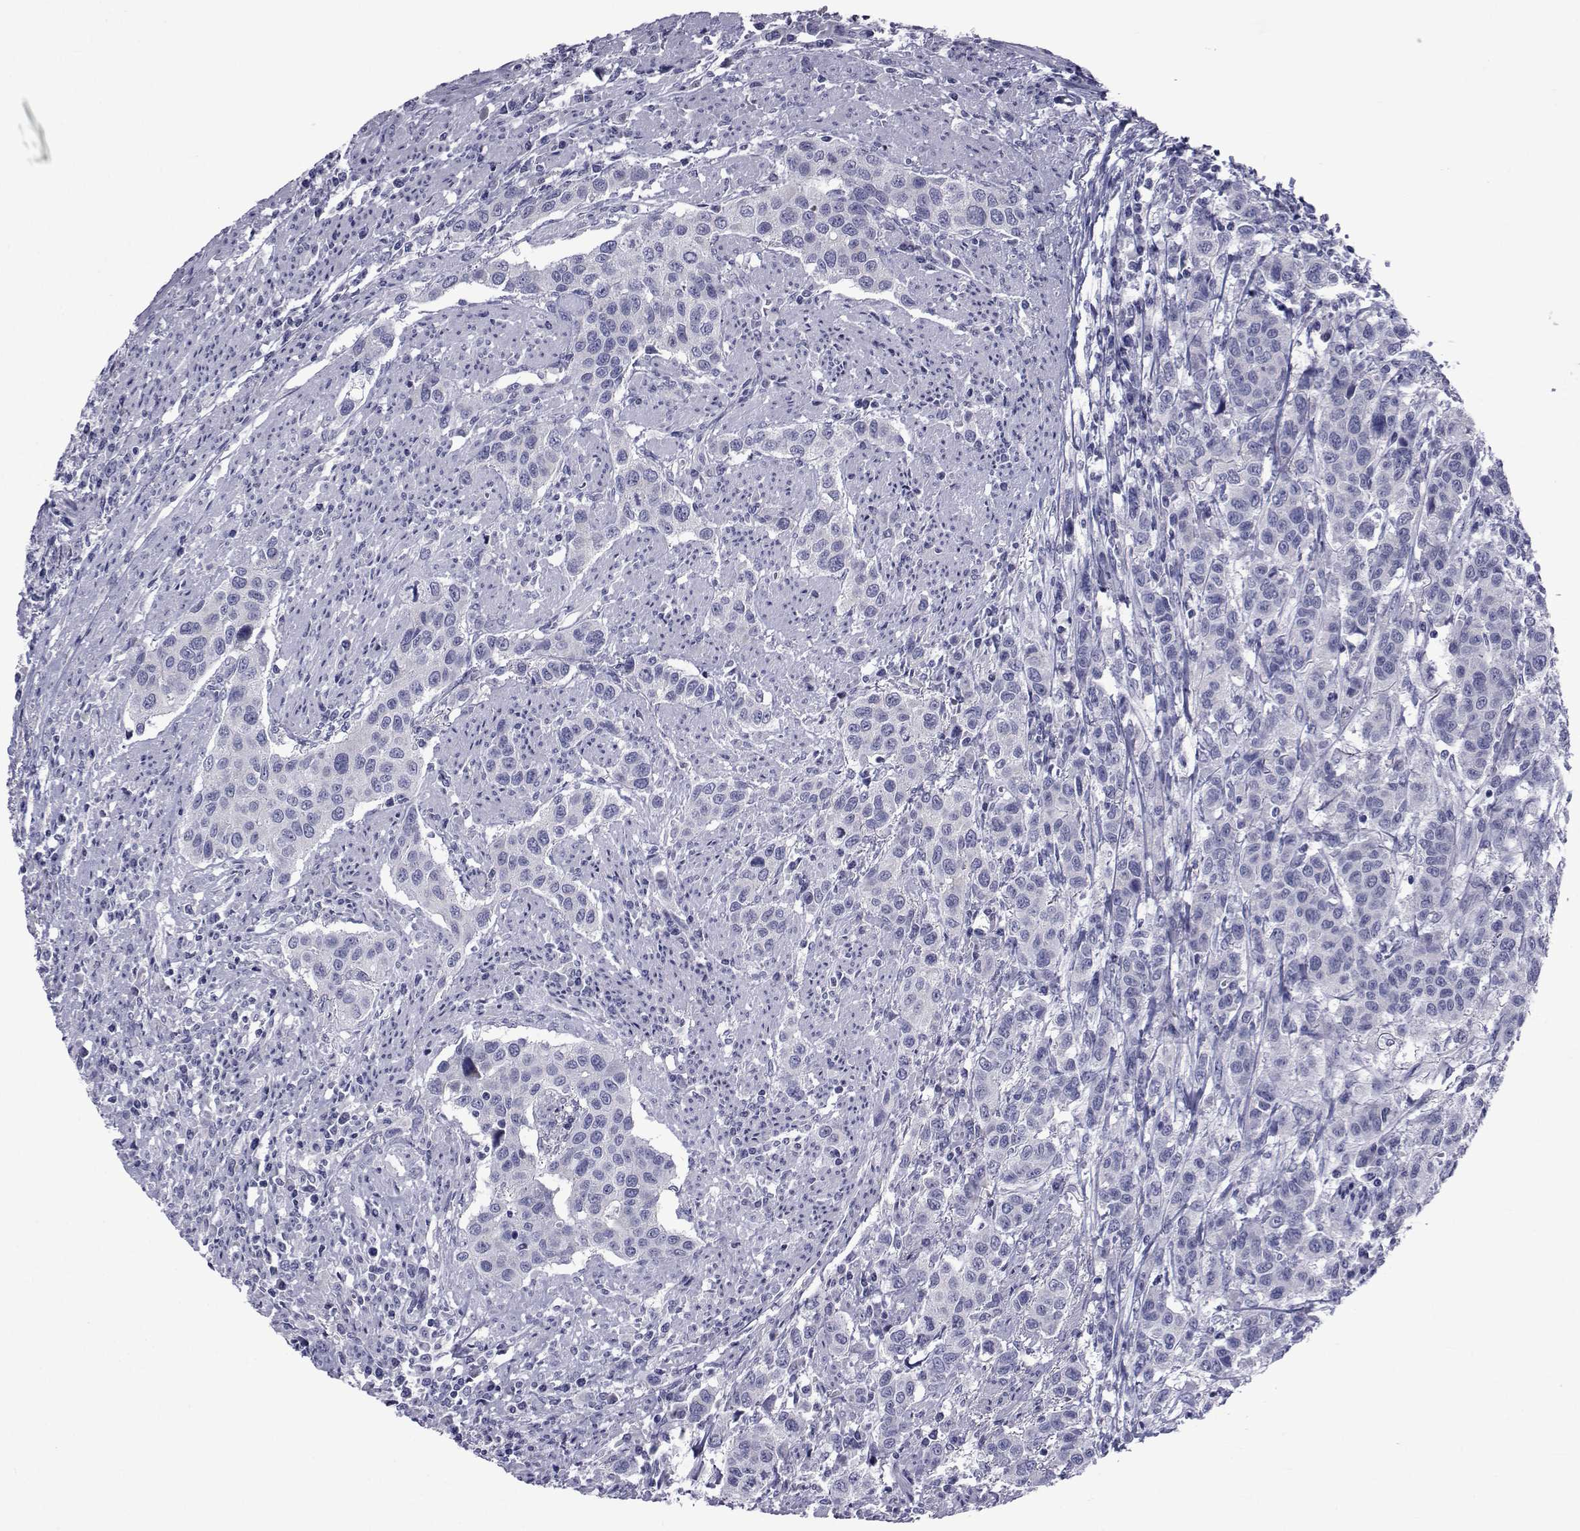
{"staining": {"intensity": "negative", "quantity": "none", "location": "none"}, "tissue": "urothelial cancer", "cell_type": "Tumor cells", "image_type": "cancer", "snomed": [{"axis": "morphology", "description": "Urothelial carcinoma, High grade"}, {"axis": "topography", "description": "Urinary bladder"}], "caption": "Immunohistochemistry histopathology image of neoplastic tissue: urothelial carcinoma (high-grade) stained with DAB exhibits no significant protein positivity in tumor cells.", "gene": "GKAP1", "patient": {"sex": "female", "age": 58}}